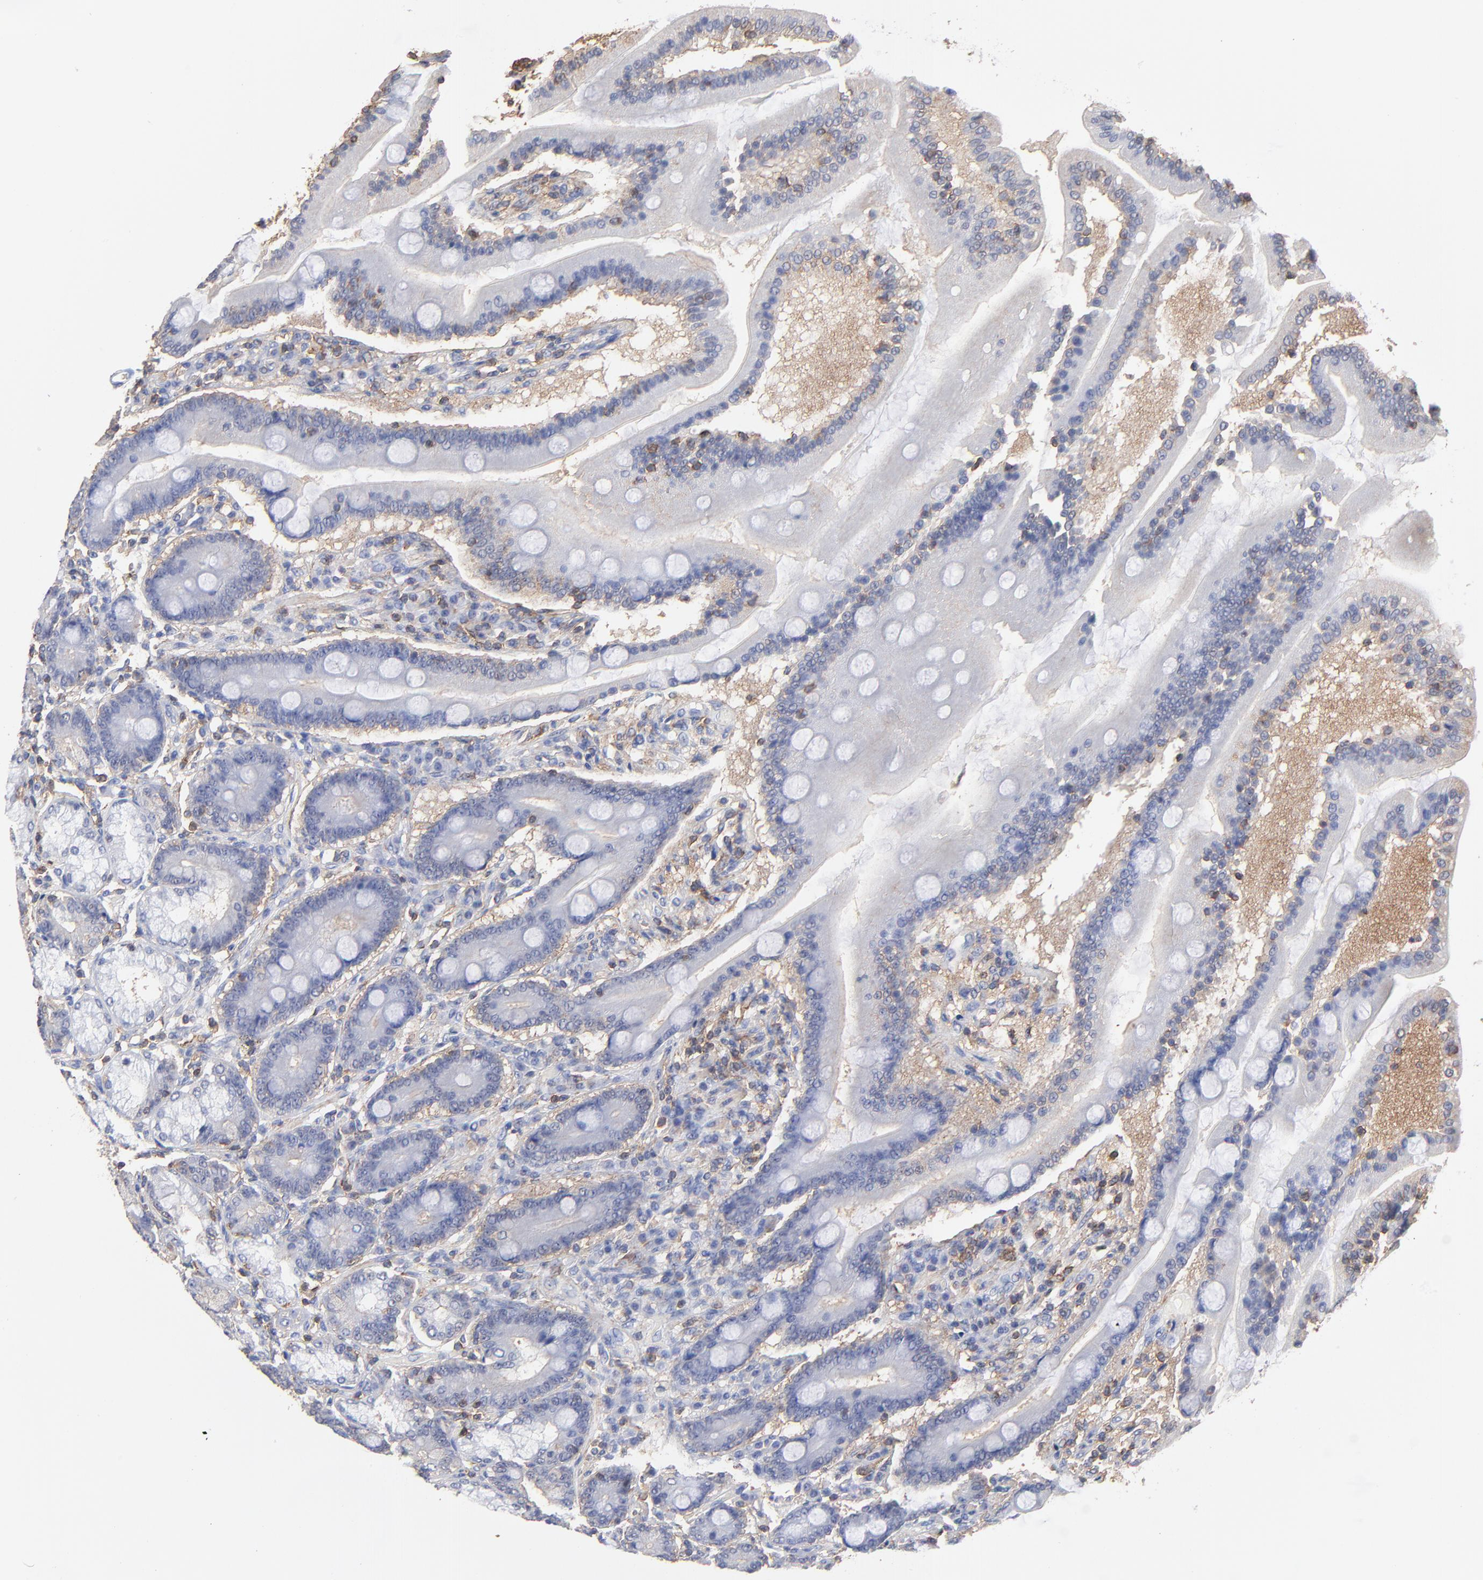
{"staining": {"intensity": "negative", "quantity": "none", "location": "none"}, "tissue": "duodenum", "cell_type": "Glandular cells", "image_type": "normal", "snomed": [{"axis": "morphology", "description": "Normal tissue, NOS"}, {"axis": "topography", "description": "Duodenum"}], "caption": "Immunohistochemistry photomicrograph of benign duodenum: human duodenum stained with DAB reveals no significant protein staining in glandular cells.", "gene": "ASL", "patient": {"sex": "female", "age": 64}}